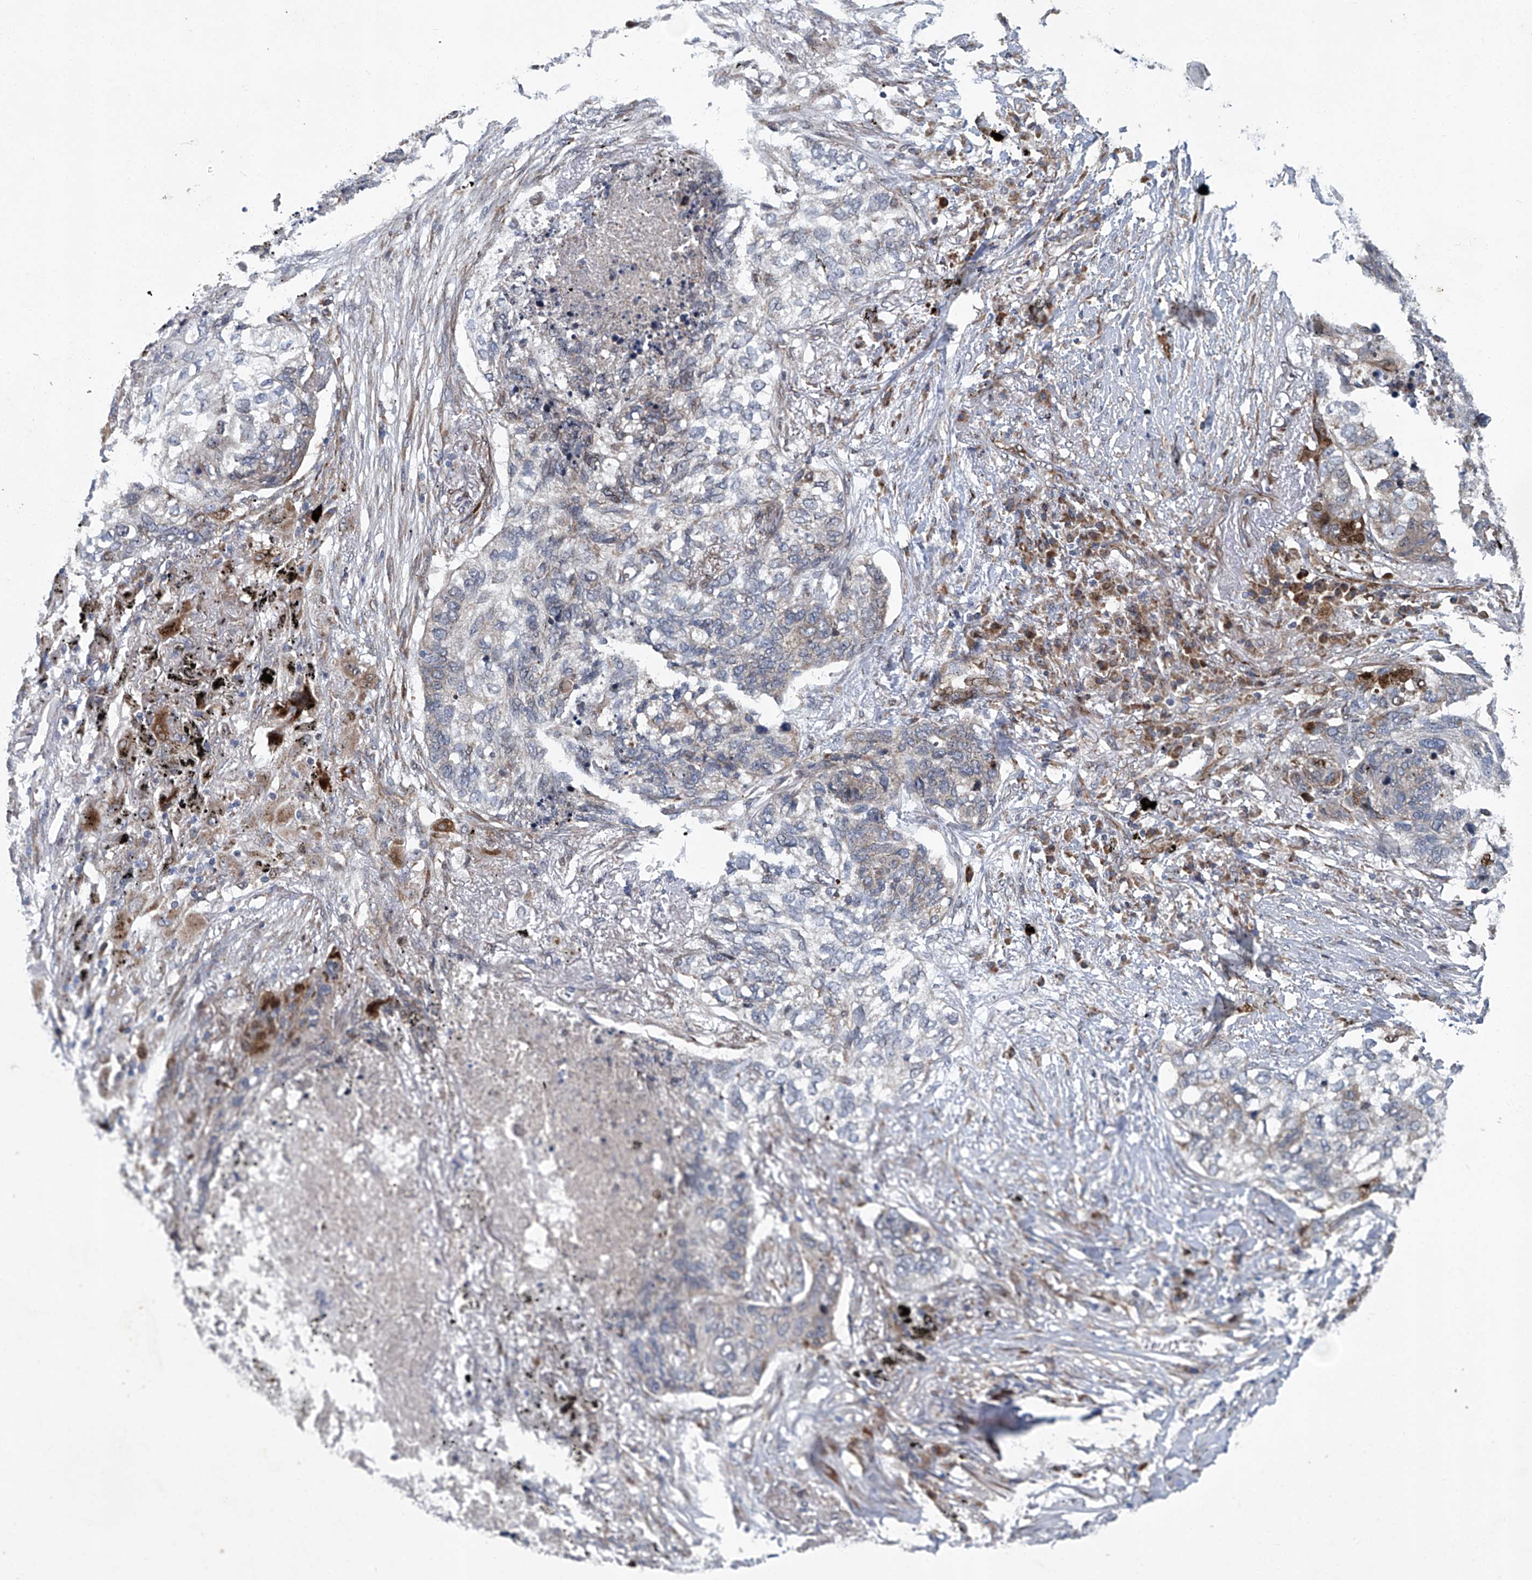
{"staining": {"intensity": "negative", "quantity": "none", "location": "none"}, "tissue": "lung cancer", "cell_type": "Tumor cells", "image_type": "cancer", "snomed": [{"axis": "morphology", "description": "Squamous cell carcinoma, NOS"}, {"axis": "topography", "description": "Lung"}], "caption": "A photomicrograph of squamous cell carcinoma (lung) stained for a protein exhibits no brown staining in tumor cells.", "gene": "GPR132", "patient": {"sex": "female", "age": 63}}